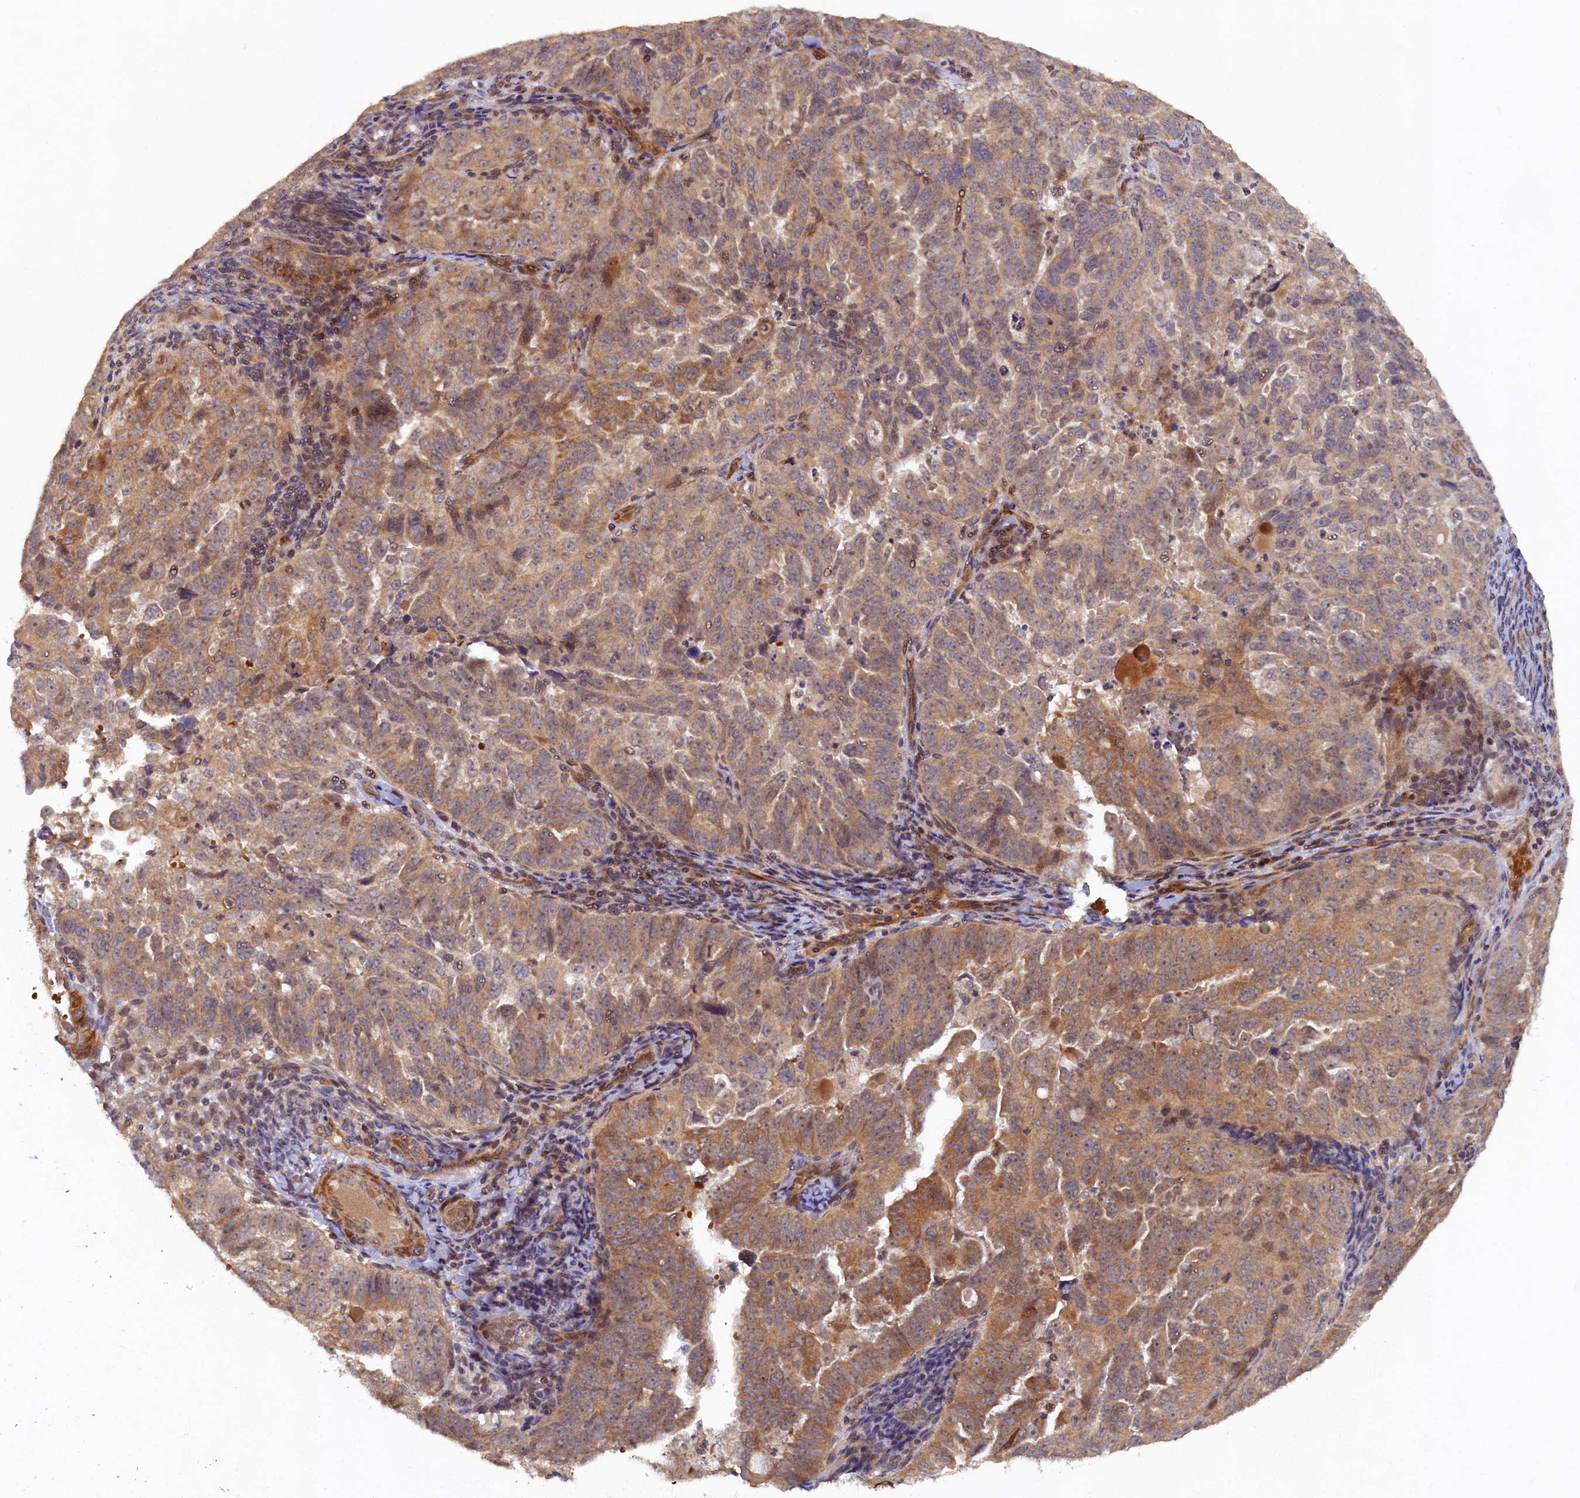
{"staining": {"intensity": "moderate", "quantity": ">75%", "location": "cytoplasmic/membranous"}, "tissue": "endometrial cancer", "cell_type": "Tumor cells", "image_type": "cancer", "snomed": [{"axis": "morphology", "description": "Adenocarcinoma, NOS"}, {"axis": "topography", "description": "Endometrium"}], "caption": "Immunohistochemistry (IHC) (DAB) staining of human endometrial cancer shows moderate cytoplasmic/membranous protein staining in approximately >75% of tumor cells.", "gene": "CEP20", "patient": {"sex": "female", "age": 65}}